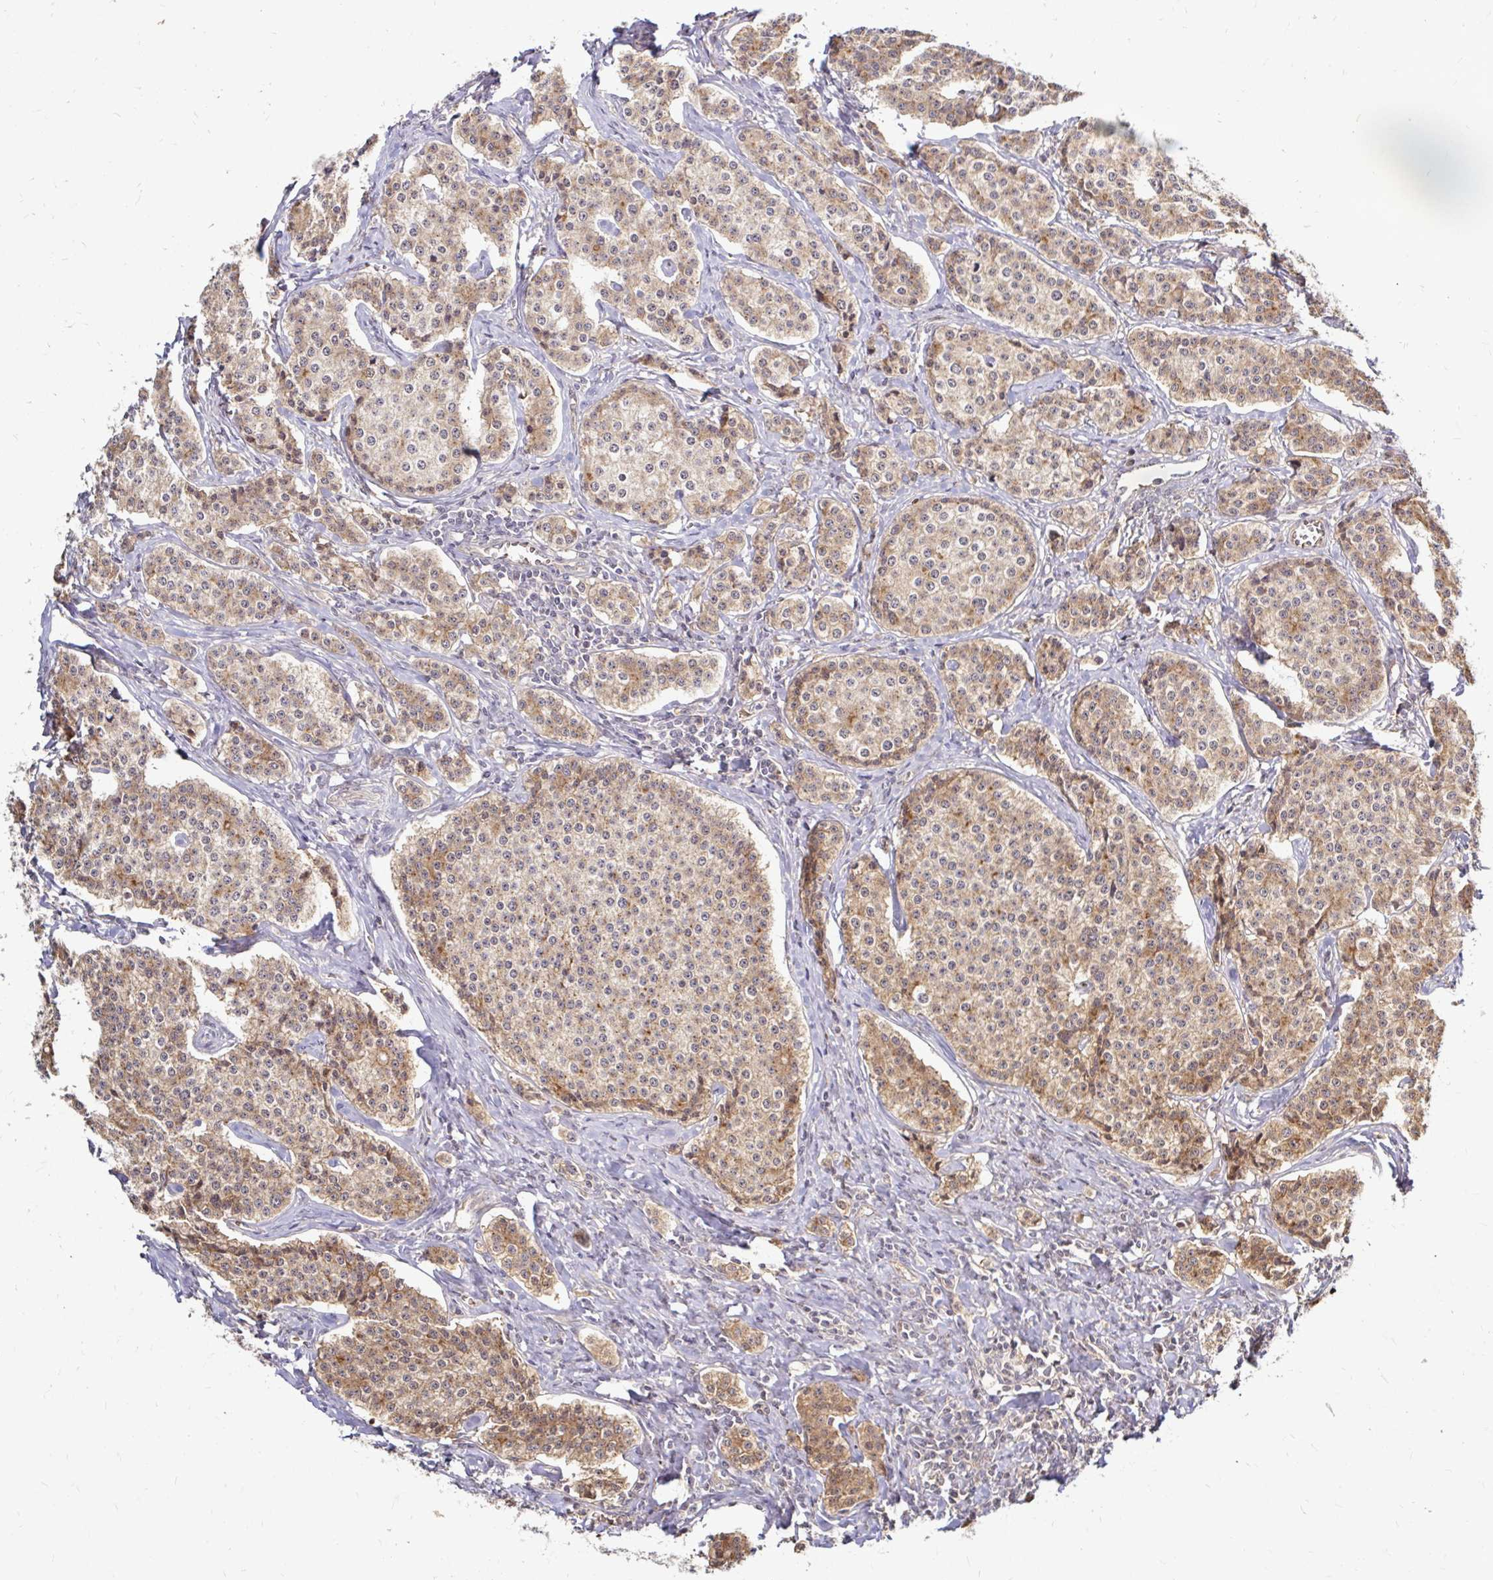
{"staining": {"intensity": "moderate", "quantity": ">75%", "location": "cytoplasmic/membranous"}, "tissue": "carcinoid", "cell_type": "Tumor cells", "image_type": "cancer", "snomed": [{"axis": "morphology", "description": "Carcinoid, malignant, NOS"}, {"axis": "topography", "description": "Small intestine"}], "caption": "There is medium levels of moderate cytoplasmic/membranous positivity in tumor cells of carcinoid, as demonstrated by immunohistochemical staining (brown color).", "gene": "ARHGEF37", "patient": {"sex": "female", "age": 64}}